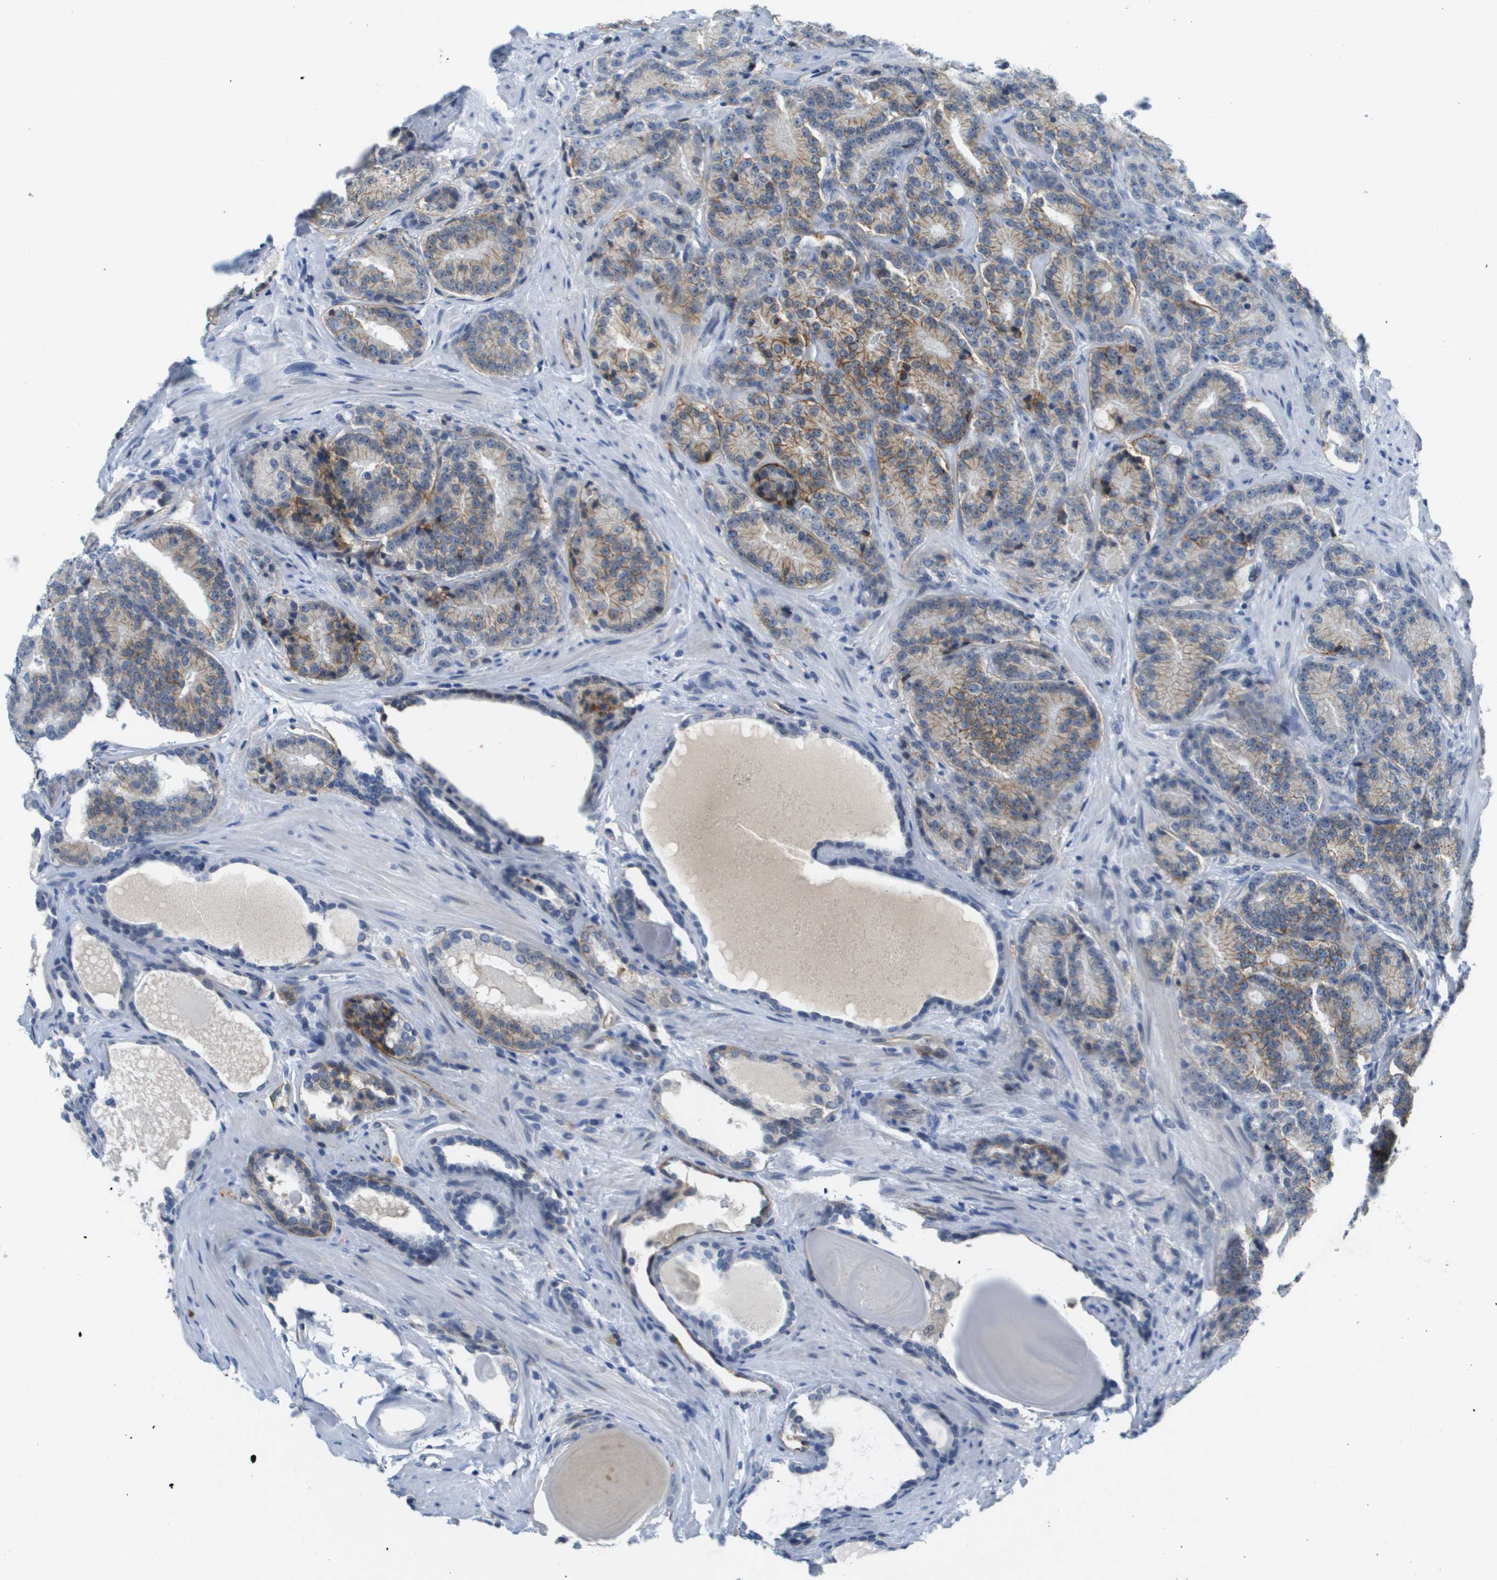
{"staining": {"intensity": "moderate", "quantity": ">75%", "location": "cytoplasmic/membranous"}, "tissue": "prostate cancer", "cell_type": "Tumor cells", "image_type": "cancer", "snomed": [{"axis": "morphology", "description": "Adenocarcinoma, High grade"}, {"axis": "topography", "description": "Prostate"}], "caption": "Immunohistochemistry photomicrograph of human prostate high-grade adenocarcinoma stained for a protein (brown), which reveals medium levels of moderate cytoplasmic/membranous expression in approximately >75% of tumor cells.", "gene": "ITGA6", "patient": {"sex": "male", "age": 61}}